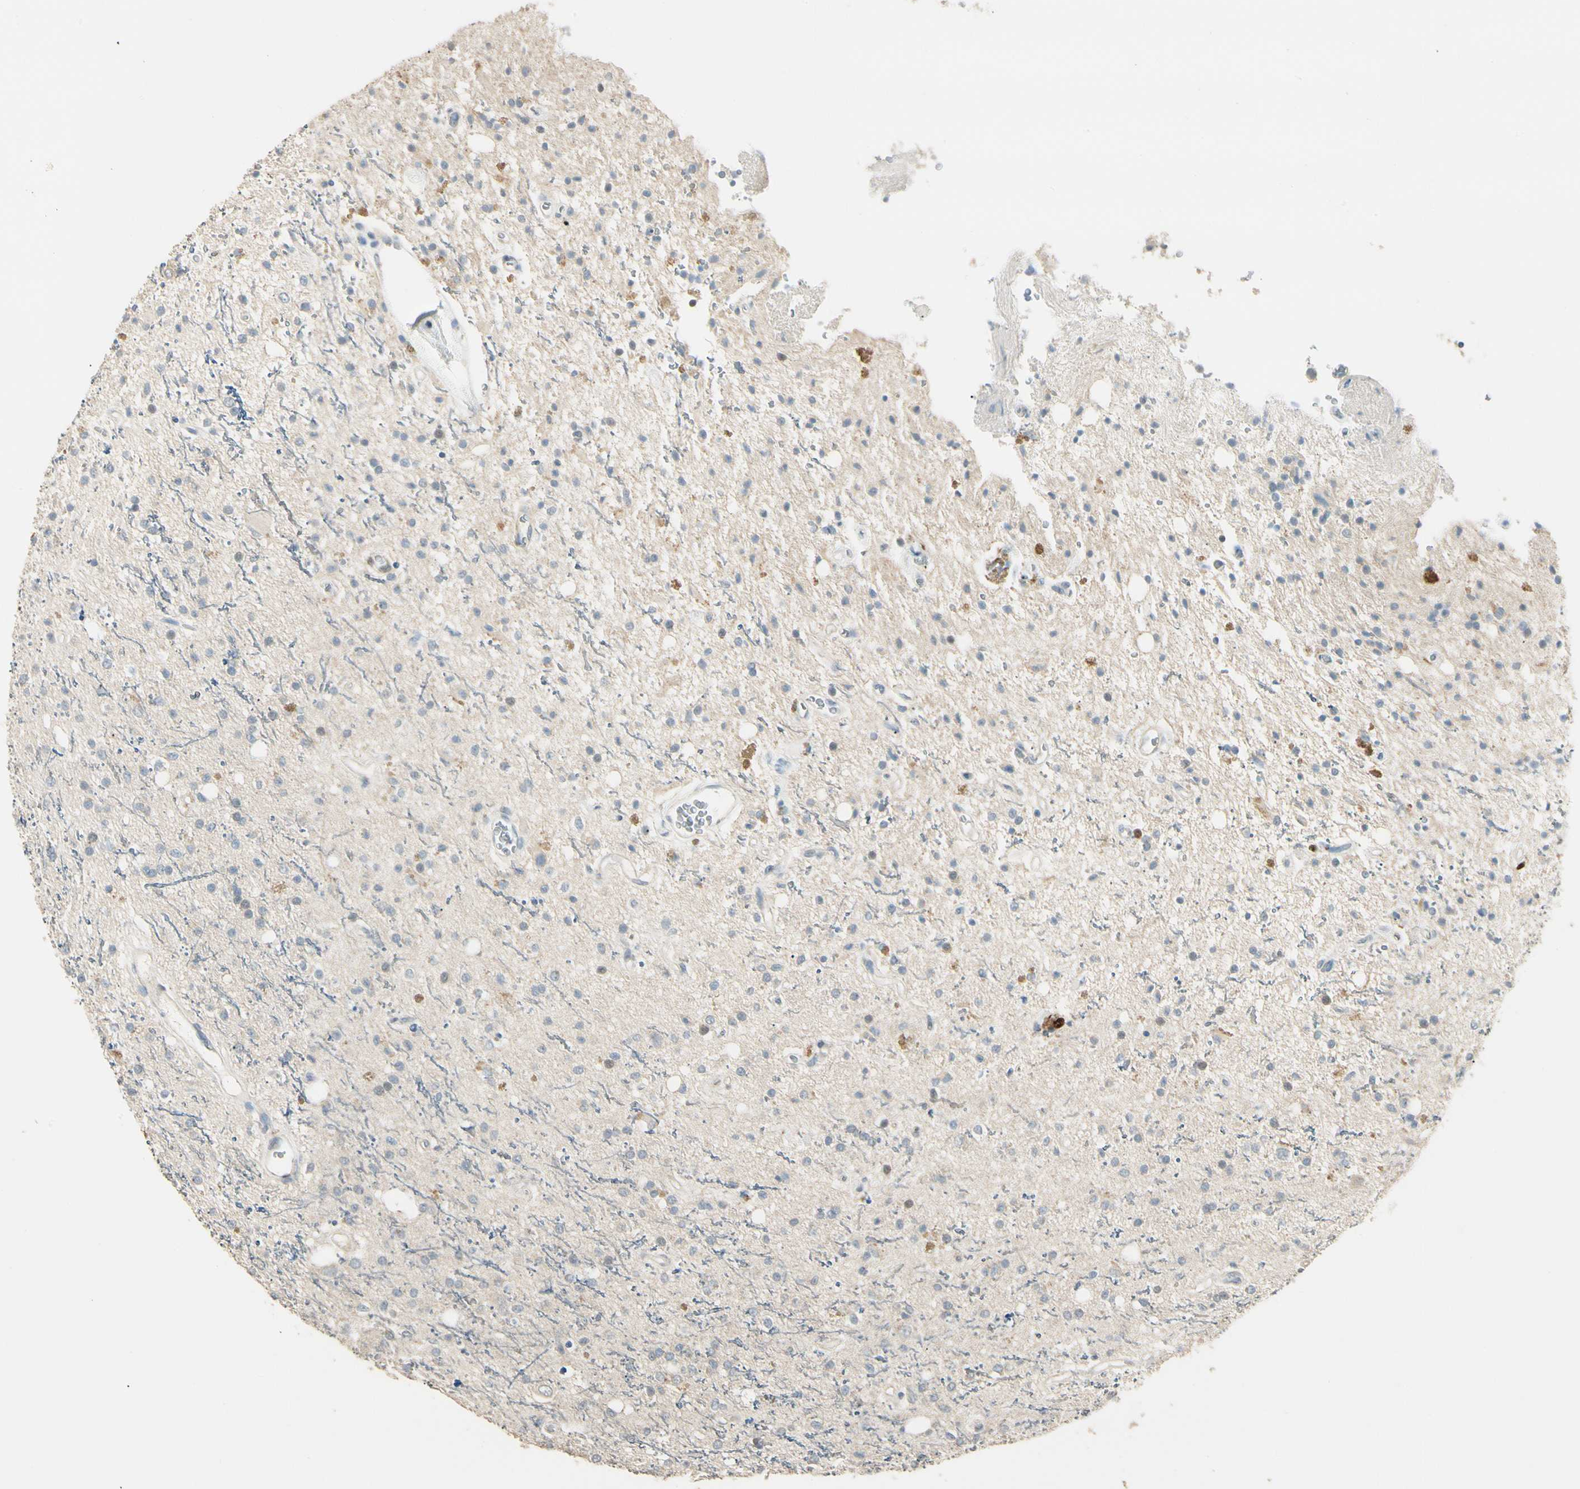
{"staining": {"intensity": "negative", "quantity": "none", "location": "none"}, "tissue": "glioma", "cell_type": "Tumor cells", "image_type": "cancer", "snomed": [{"axis": "morphology", "description": "Glioma, malignant, High grade"}, {"axis": "topography", "description": "Brain"}], "caption": "Tumor cells show no significant staining in glioma. (DAB (3,3'-diaminobenzidine) IHC with hematoxylin counter stain).", "gene": "GNE", "patient": {"sex": "male", "age": 47}}